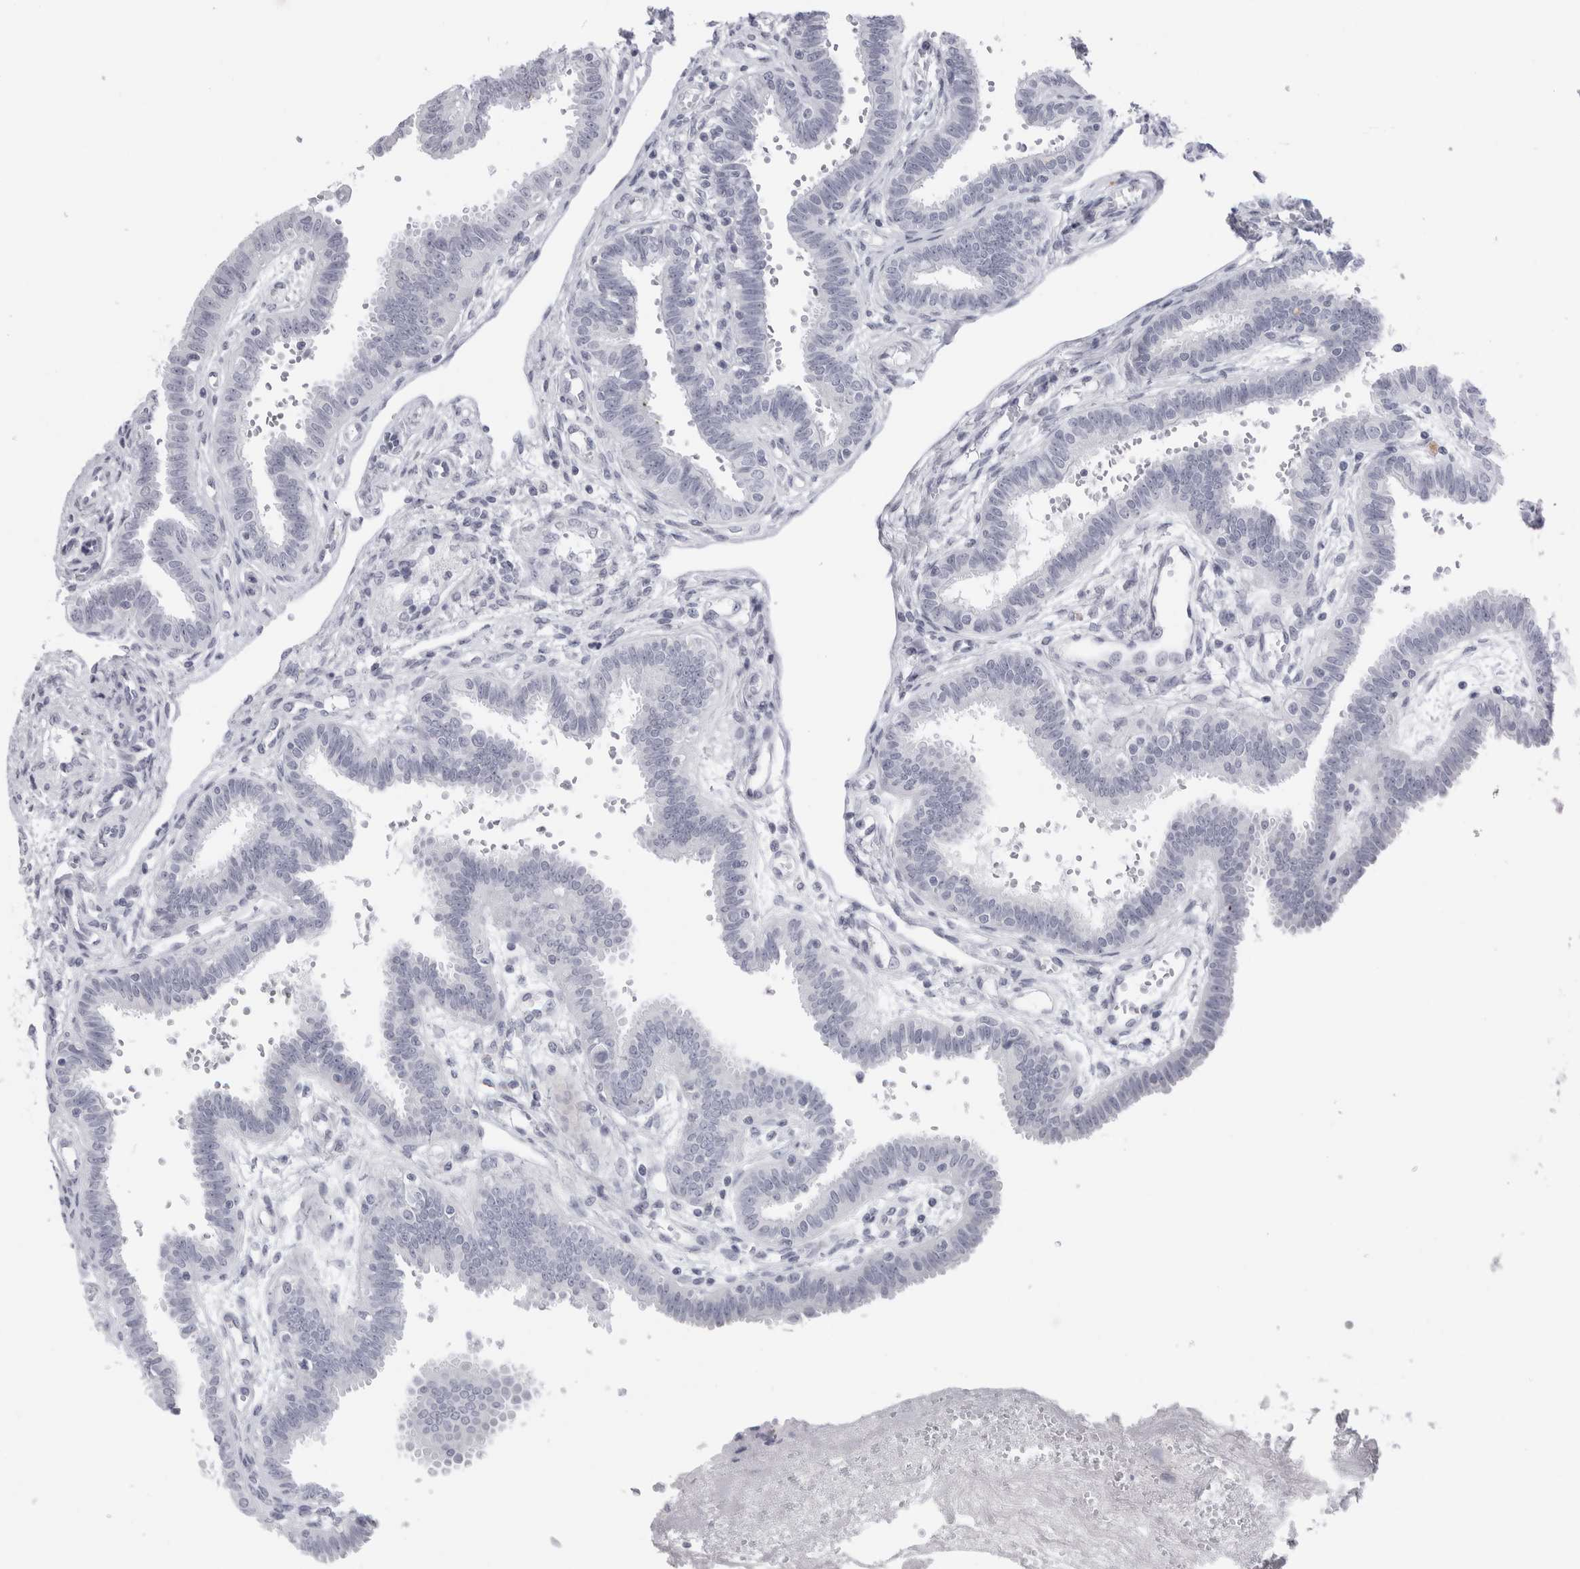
{"staining": {"intensity": "negative", "quantity": "none", "location": "none"}, "tissue": "fallopian tube", "cell_type": "Glandular cells", "image_type": "normal", "snomed": [{"axis": "morphology", "description": "Normal tissue, NOS"}, {"axis": "topography", "description": "Fallopian tube"}], "caption": "Glandular cells show no significant positivity in unremarkable fallopian tube. (DAB (3,3'-diaminobenzidine) IHC visualized using brightfield microscopy, high magnification).", "gene": "CPE", "patient": {"sex": "female", "age": 32}}